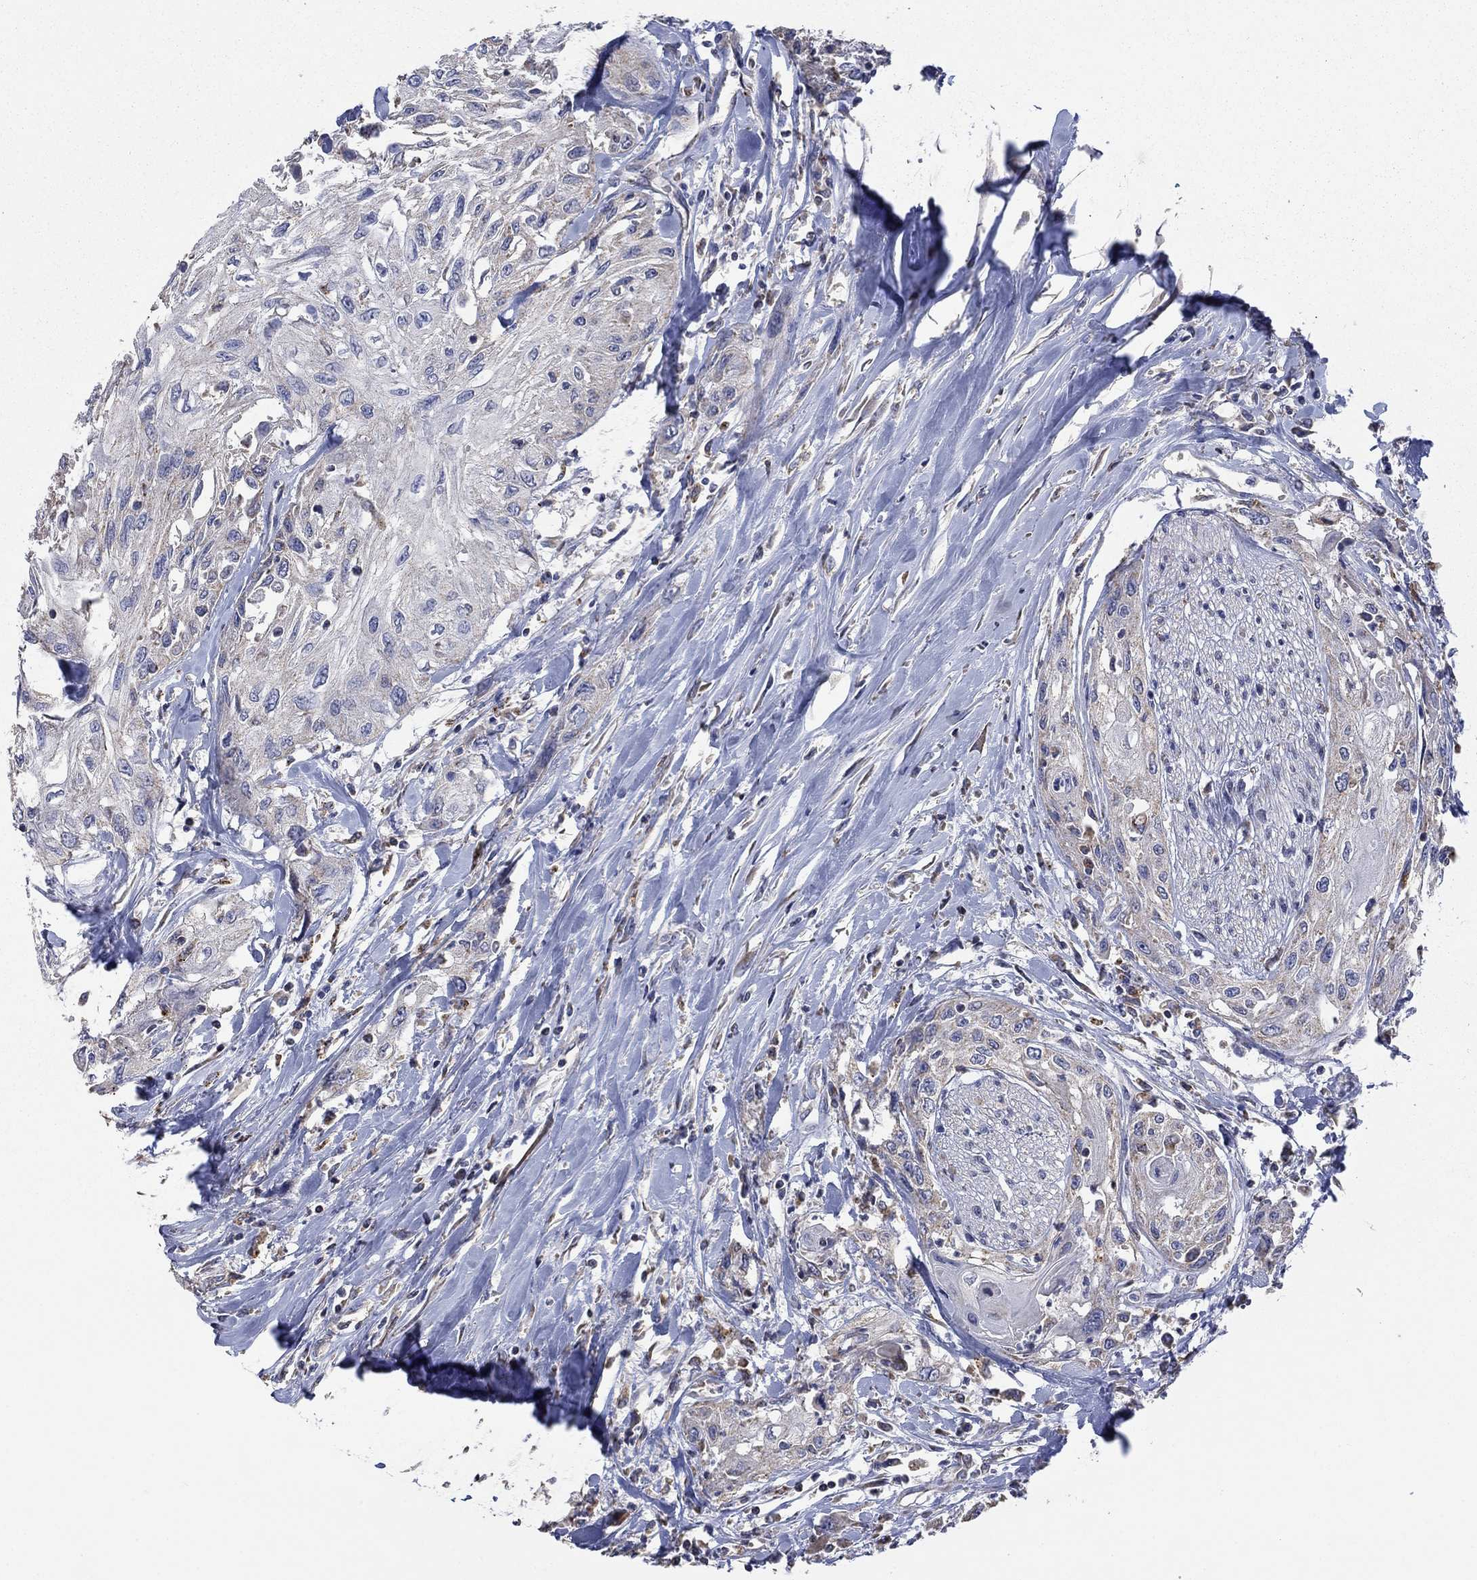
{"staining": {"intensity": "negative", "quantity": "none", "location": "none"}, "tissue": "head and neck cancer", "cell_type": "Tumor cells", "image_type": "cancer", "snomed": [{"axis": "morphology", "description": "Normal tissue, NOS"}, {"axis": "morphology", "description": "Squamous cell carcinoma, NOS"}, {"axis": "topography", "description": "Oral tissue"}, {"axis": "topography", "description": "Peripheral nerve tissue"}, {"axis": "topography", "description": "Head-Neck"}], "caption": "The immunohistochemistry micrograph has no significant expression in tumor cells of head and neck cancer (squamous cell carcinoma) tissue. (IHC, brightfield microscopy, high magnification).", "gene": "UGT8", "patient": {"sex": "female", "age": 59}}